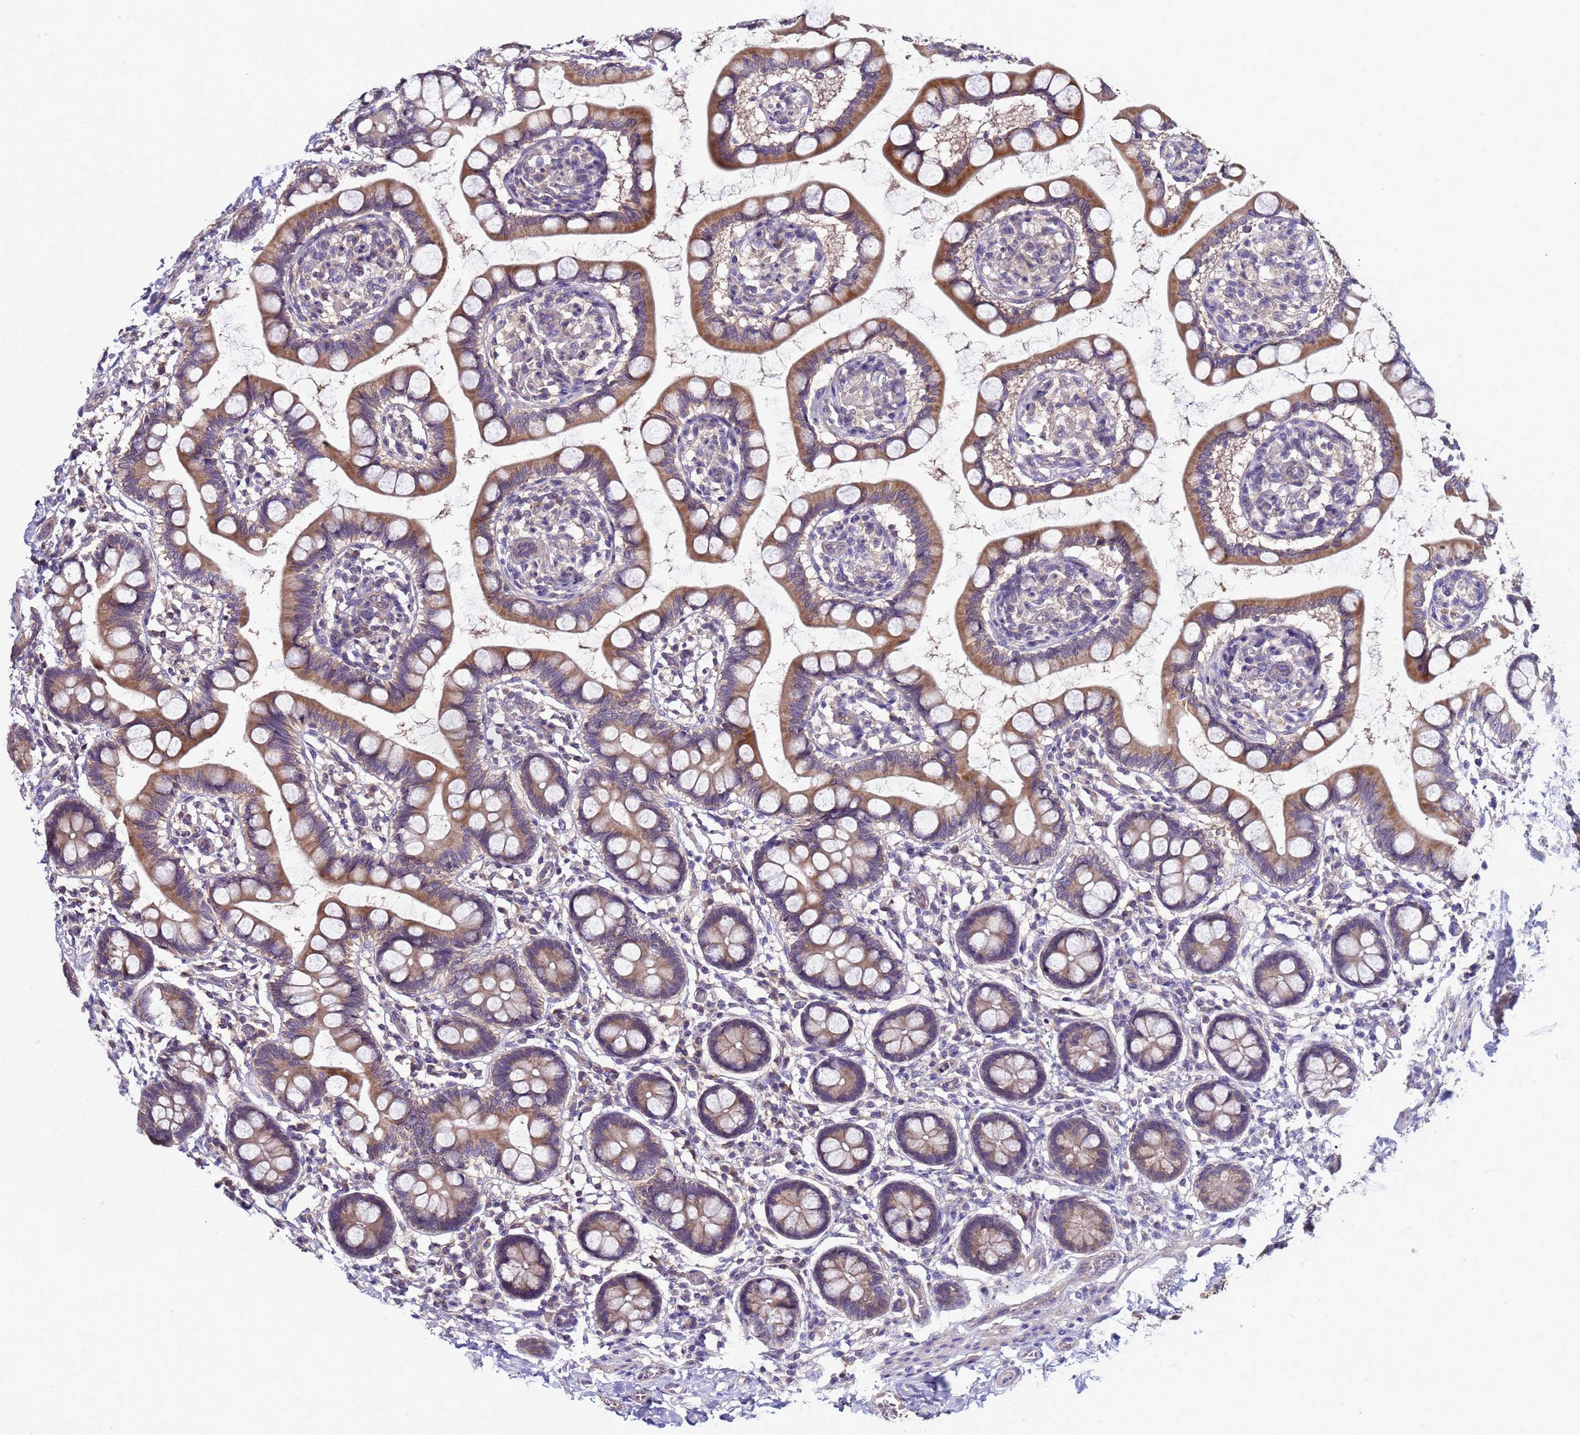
{"staining": {"intensity": "moderate", "quantity": ">75%", "location": "cytoplasmic/membranous"}, "tissue": "small intestine", "cell_type": "Glandular cells", "image_type": "normal", "snomed": [{"axis": "morphology", "description": "Normal tissue, NOS"}, {"axis": "topography", "description": "Small intestine"}], "caption": "This photomicrograph demonstrates immunohistochemistry (IHC) staining of benign human small intestine, with medium moderate cytoplasmic/membranous positivity in approximately >75% of glandular cells.", "gene": "ELMOD2", "patient": {"sex": "male", "age": 52}}